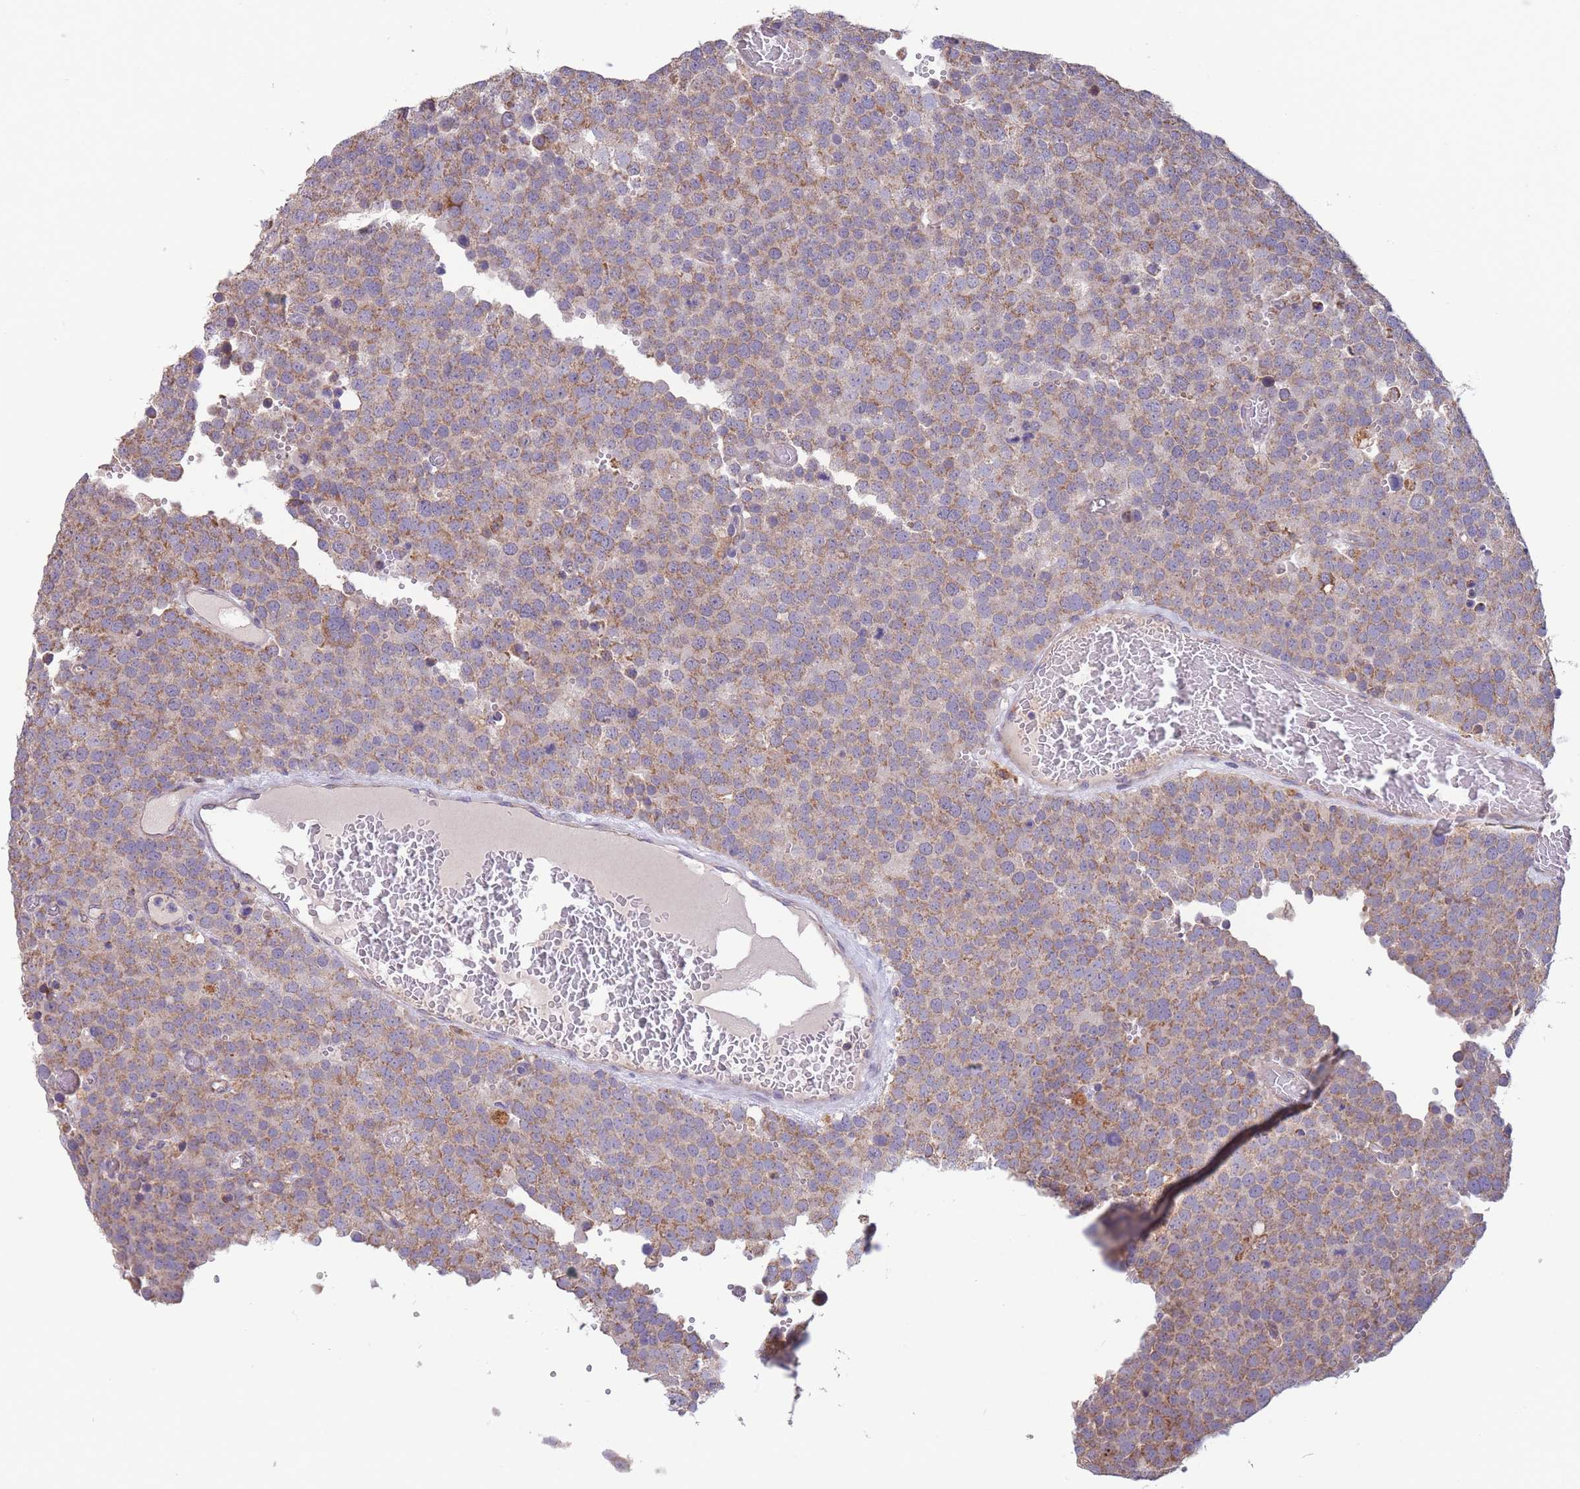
{"staining": {"intensity": "moderate", "quantity": ">75%", "location": "cytoplasmic/membranous"}, "tissue": "testis cancer", "cell_type": "Tumor cells", "image_type": "cancer", "snomed": [{"axis": "morphology", "description": "Normal tissue, NOS"}, {"axis": "morphology", "description": "Seminoma, NOS"}, {"axis": "topography", "description": "Testis"}], "caption": "This is a histology image of immunohistochemistry staining of testis cancer (seminoma), which shows moderate staining in the cytoplasmic/membranous of tumor cells.", "gene": "SLC25A42", "patient": {"sex": "male", "age": 71}}